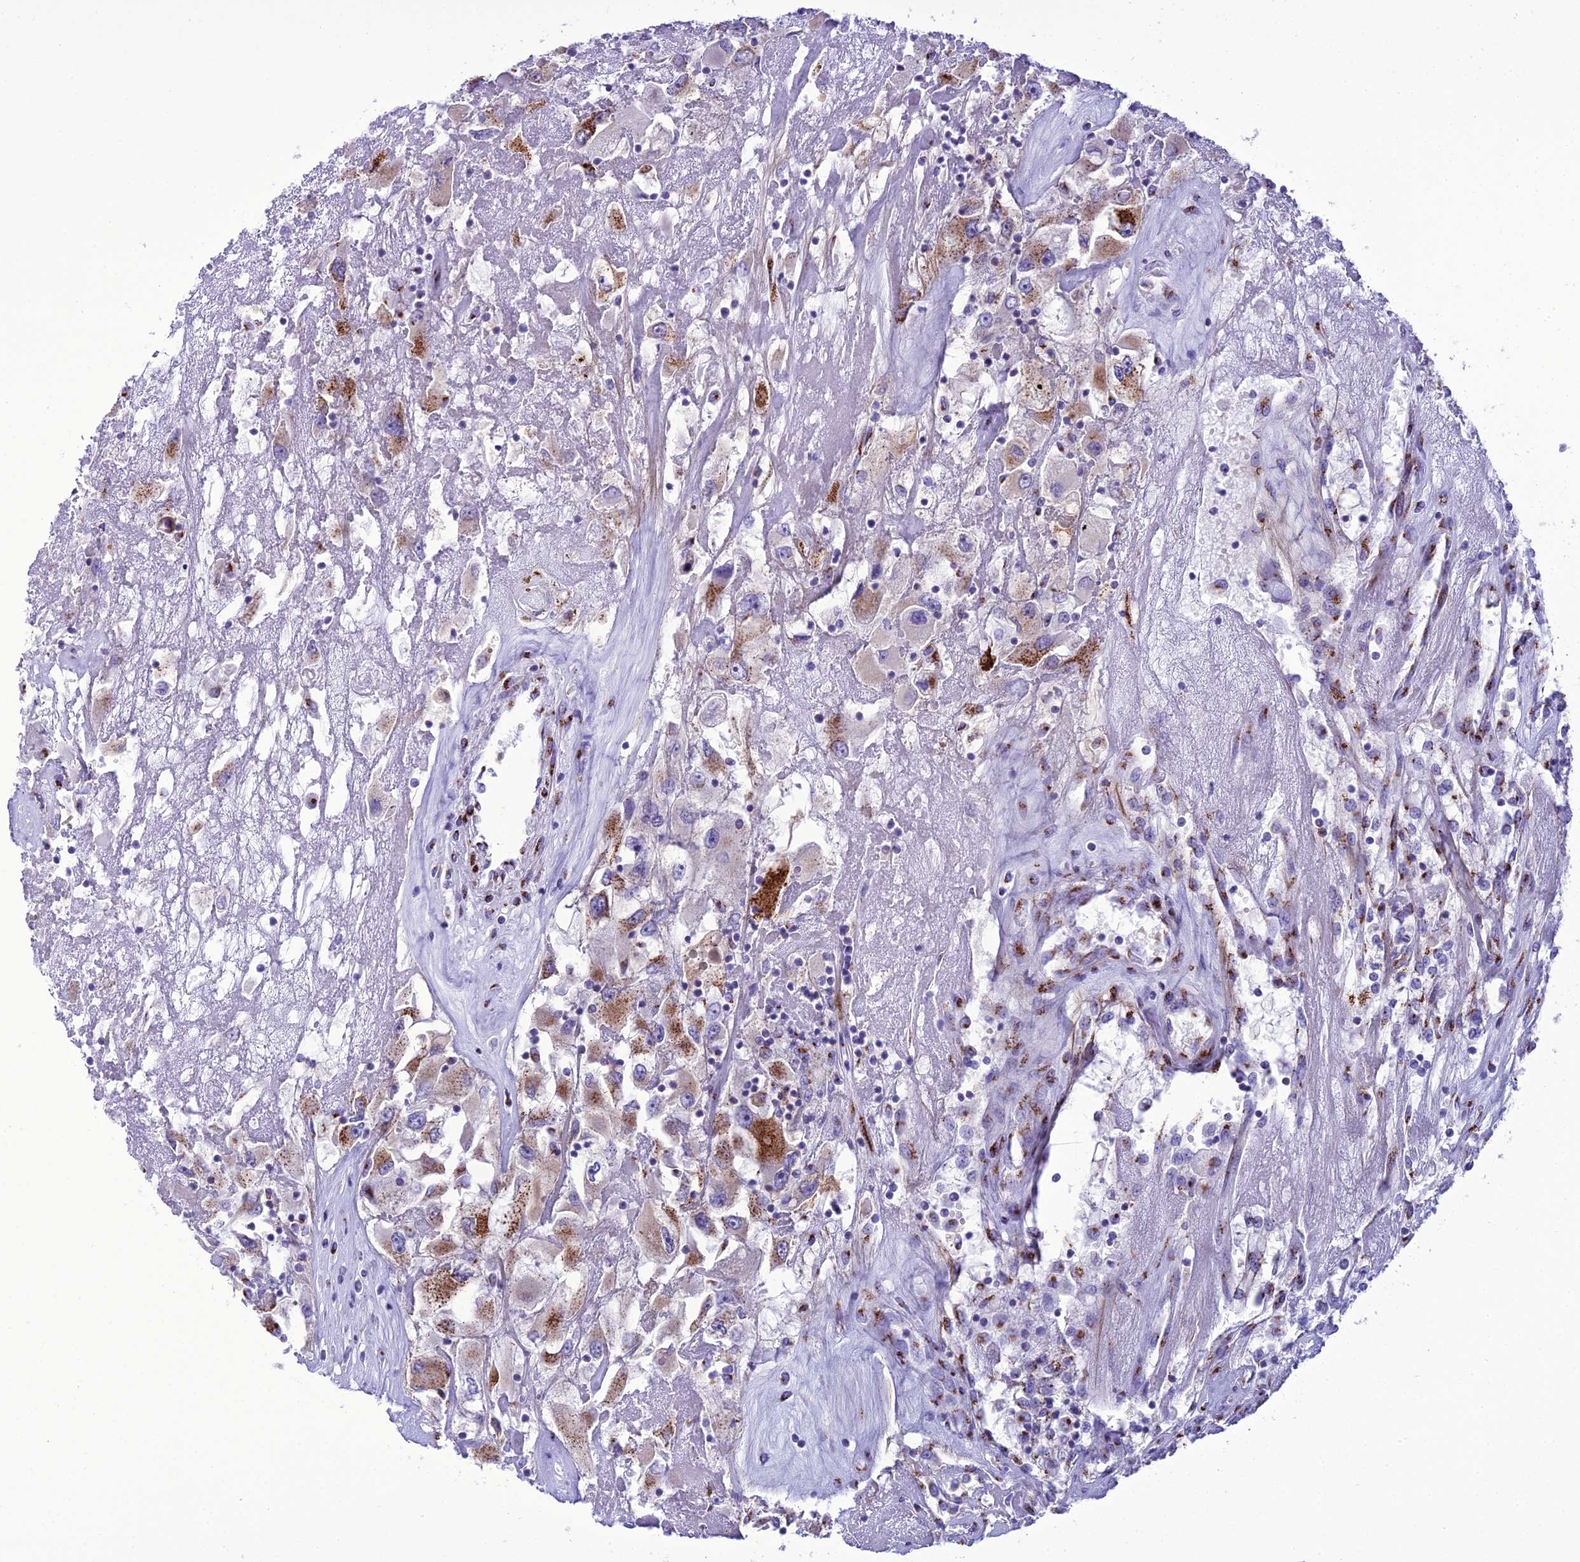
{"staining": {"intensity": "moderate", "quantity": ">75%", "location": "cytoplasmic/membranous"}, "tissue": "renal cancer", "cell_type": "Tumor cells", "image_type": "cancer", "snomed": [{"axis": "morphology", "description": "Adenocarcinoma, NOS"}, {"axis": "topography", "description": "Kidney"}], "caption": "Protein staining reveals moderate cytoplasmic/membranous staining in about >75% of tumor cells in renal cancer (adenocarcinoma).", "gene": "GOLM2", "patient": {"sex": "female", "age": 52}}